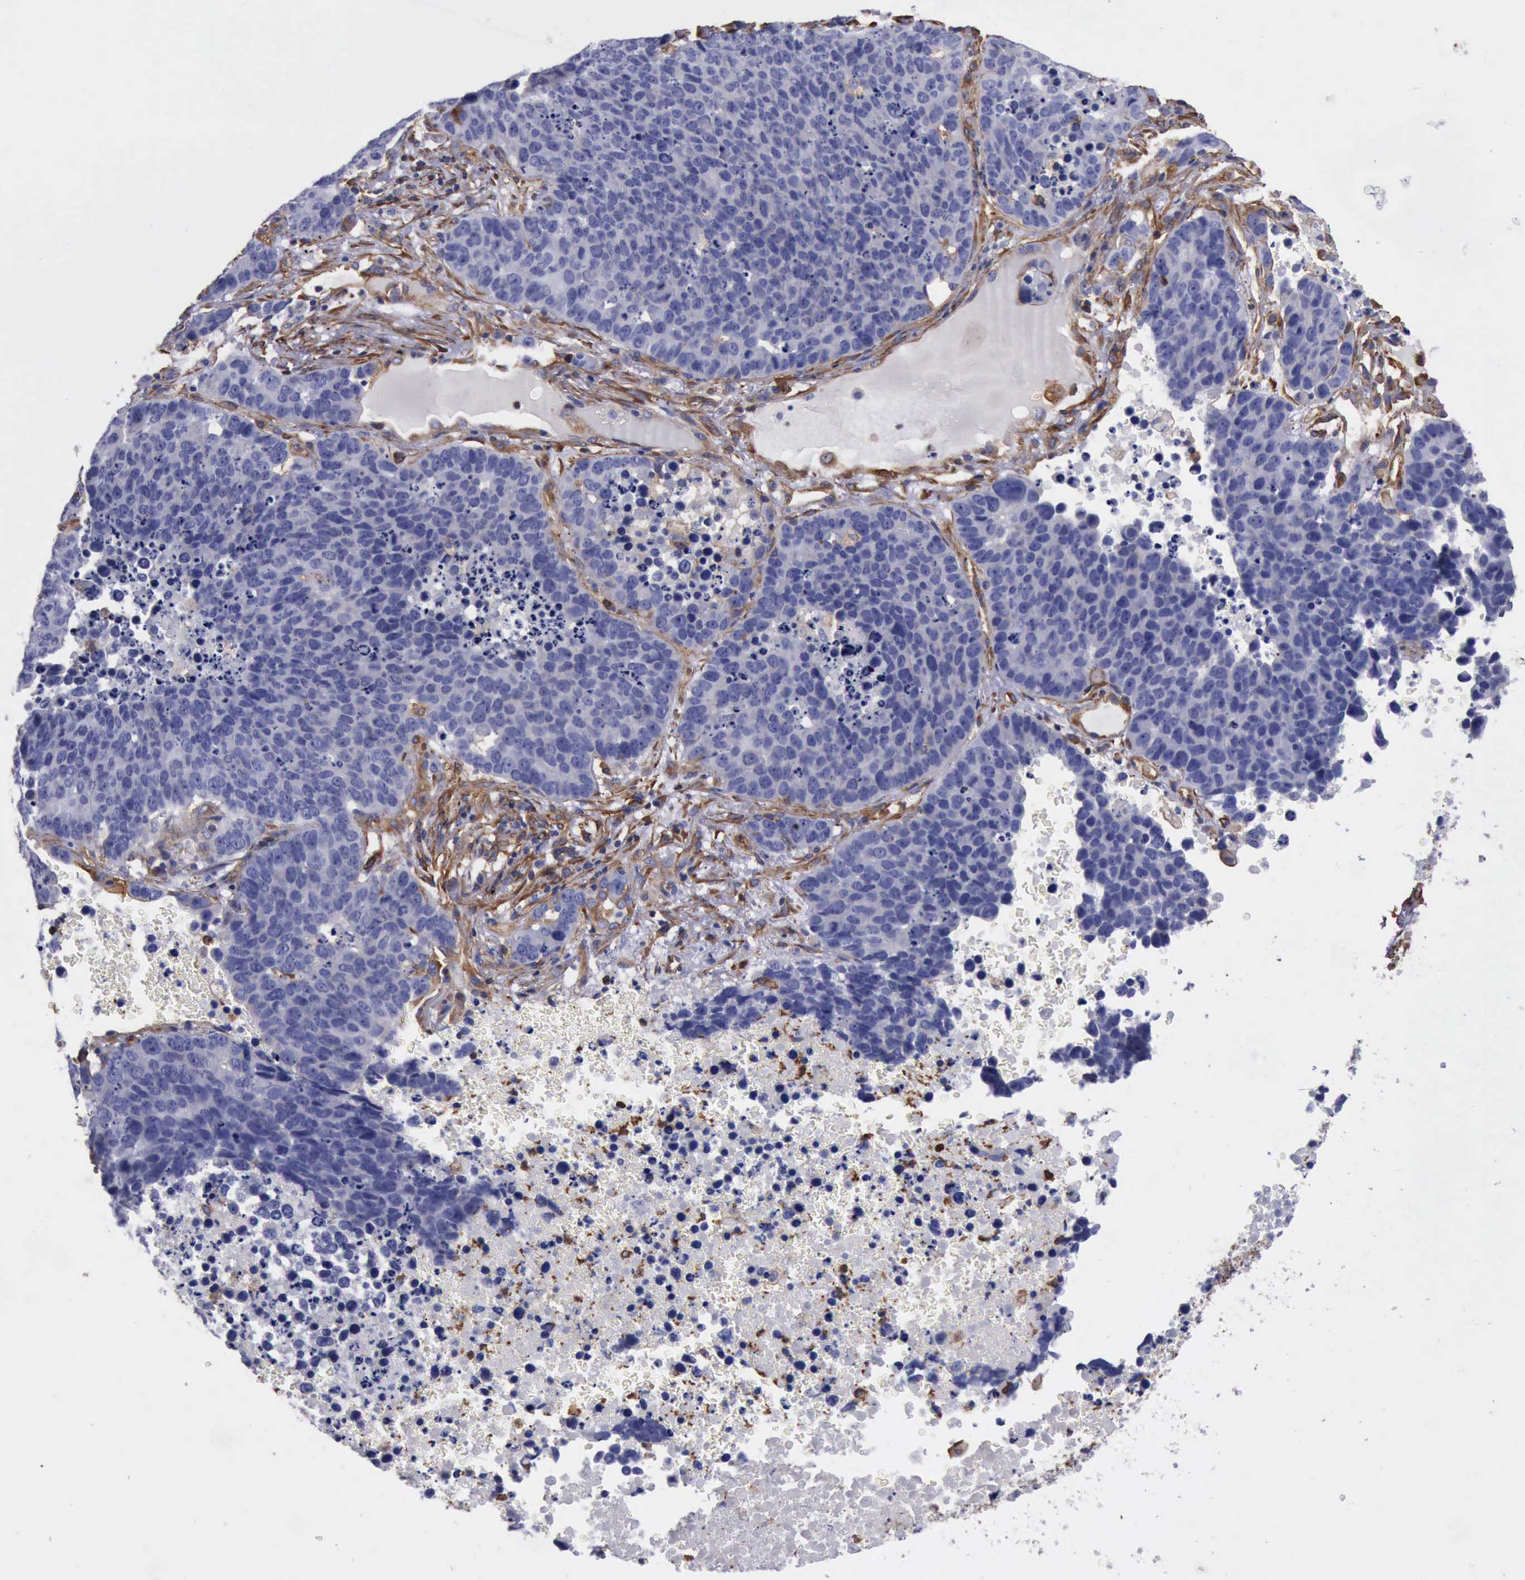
{"staining": {"intensity": "weak", "quantity": "<25%", "location": "cytoplasmic/membranous"}, "tissue": "lung cancer", "cell_type": "Tumor cells", "image_type": "cancer", "snomed": [{"axis": "morphology", "description": "Carcinoid, malignant, NOS"}, {"axis": "topography", "description": "Lung"}], "caption": "A photomicrograph of human lung carcinoid (malignant) is negative for staining in tumor cells.", "gene": "FLNA", "patient": {"sex": "male", "age": 60}}